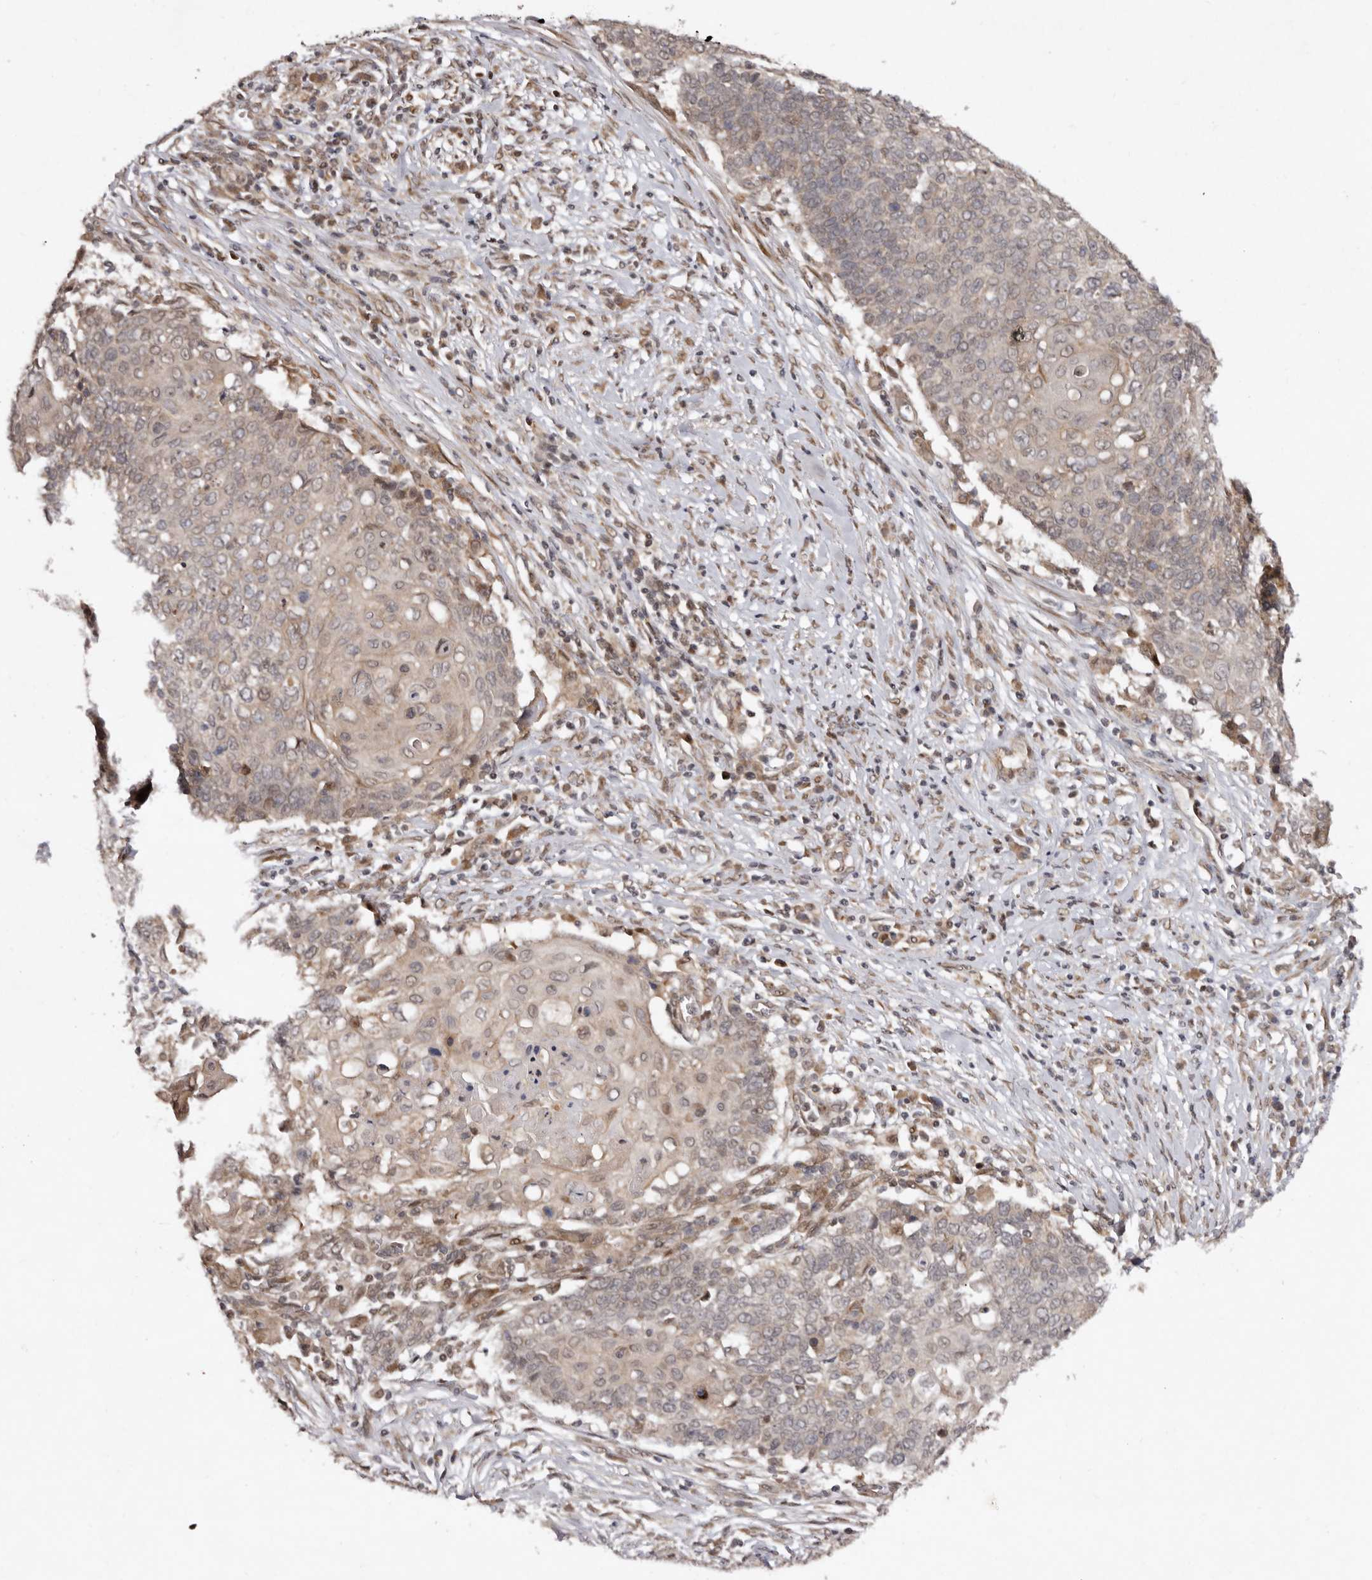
{"staining": {"intensity": "weak", "quantity": ">75%", "location": "cytoplasmic/membranous"}, "tissue": "cervical cancer", "cell_type": "Tumor cells", "image_type": "cancer", "snomed": [{"axis": "morphology", "description": "Squamous cell carcinoma, NOS"}, {"axis": "topography", "description": "Cervix"}], "caption": "A brown stain shows weak cytoplasmic/membranous positivity of a protein in cervical squamous cell carcinoma tumor cells.", "gene": "ABL1", "patient": {"sex": "female", "age": 39}}